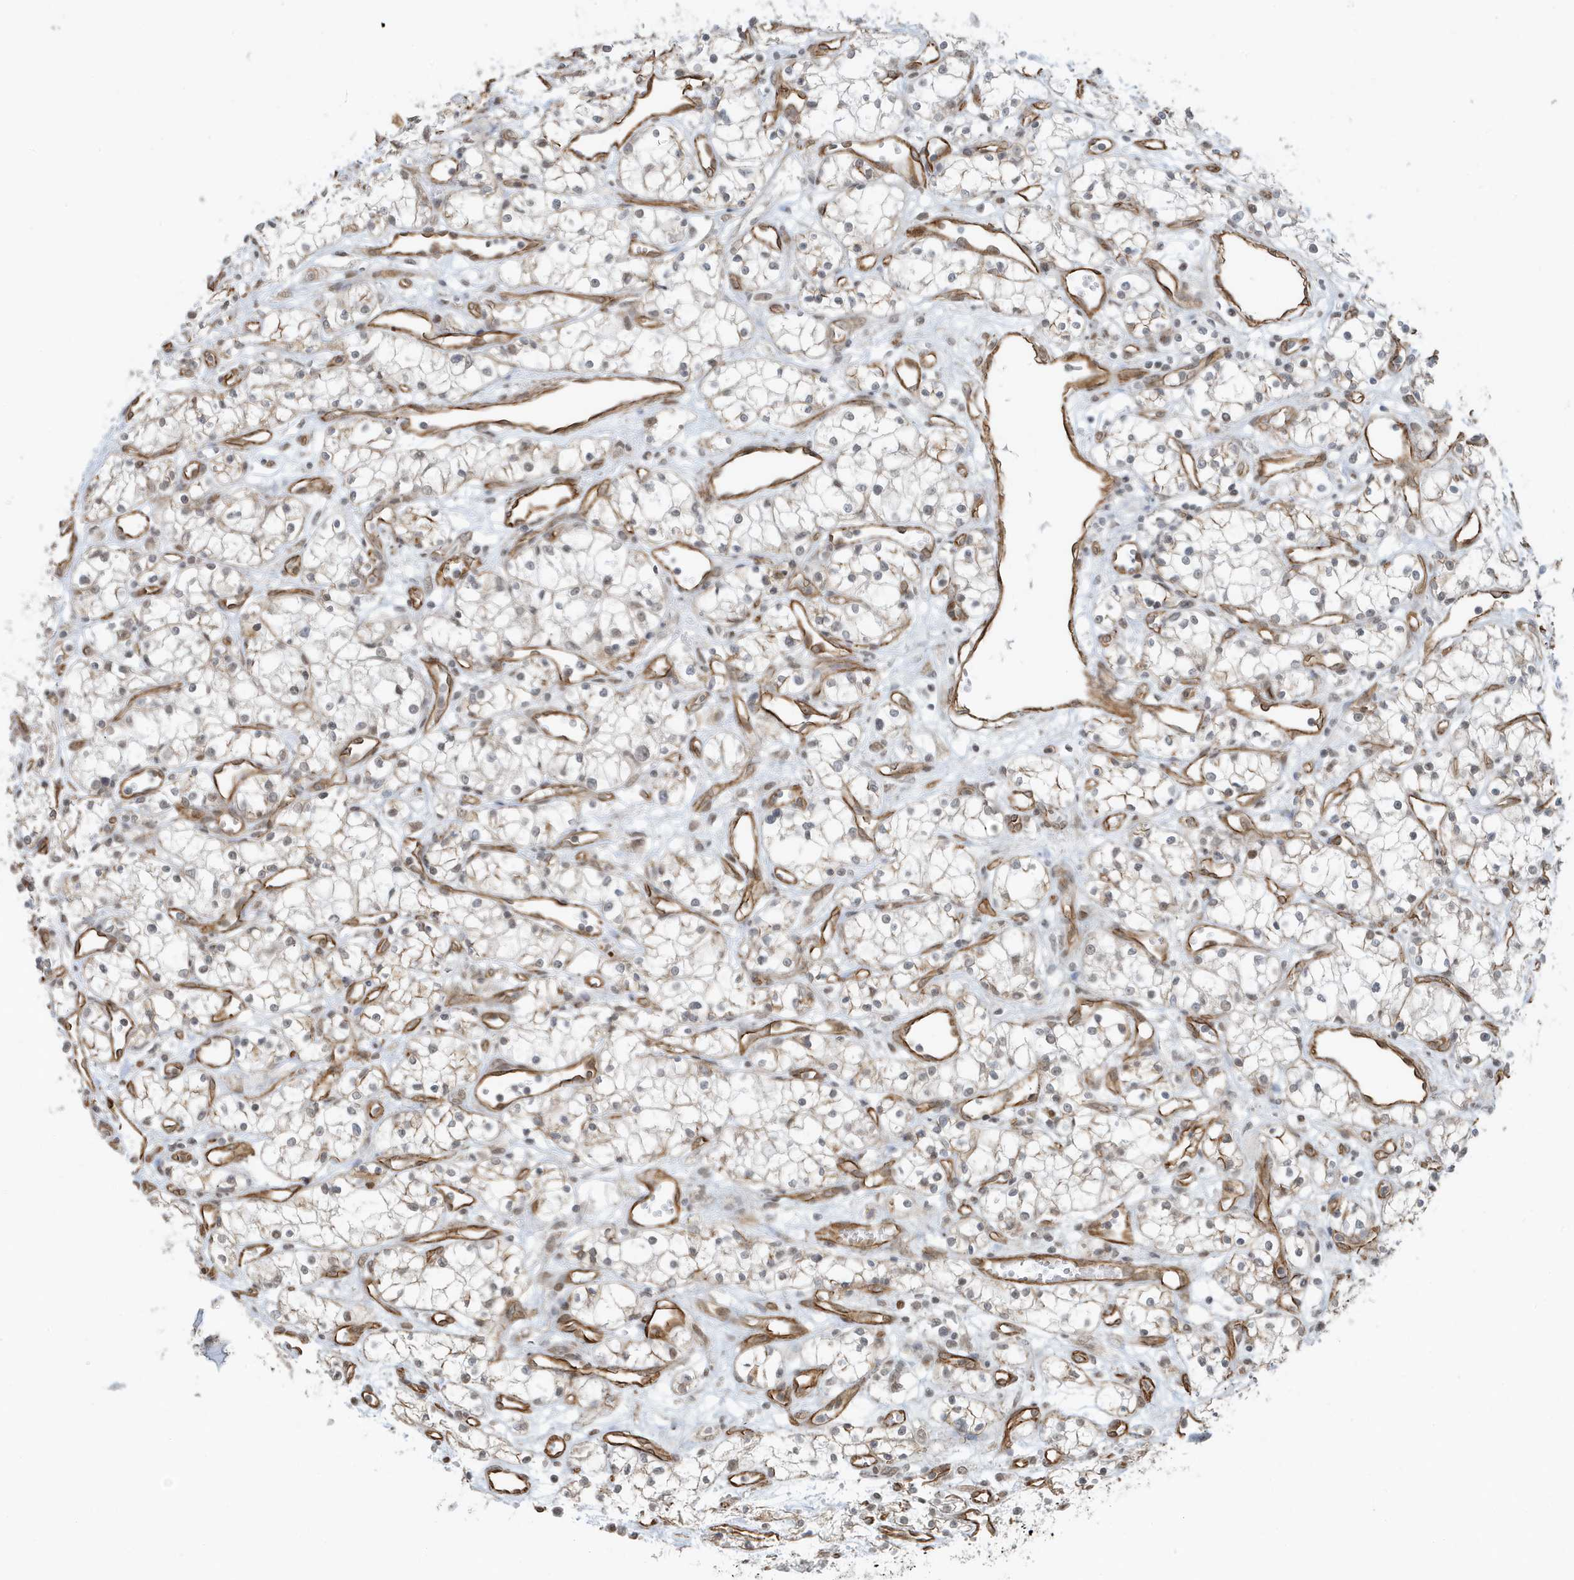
{"staining": {"intensity": "negative", "quantity": "none", "location": "none"}, "tissue": "renal cancer", "cell_type": "Tumor cells", "image_type": "cancer", "snomed": [{"axis": "morphology", "description": "Adenocarcinoma, NOS"}, {"axis": "topography", "description": "Kidney"}], "caption": "Tumor cells are negative for brown protein staining in renal cancer.", "gene": "CHCHD4", "patient": {"sex": "male", "age": 59}}